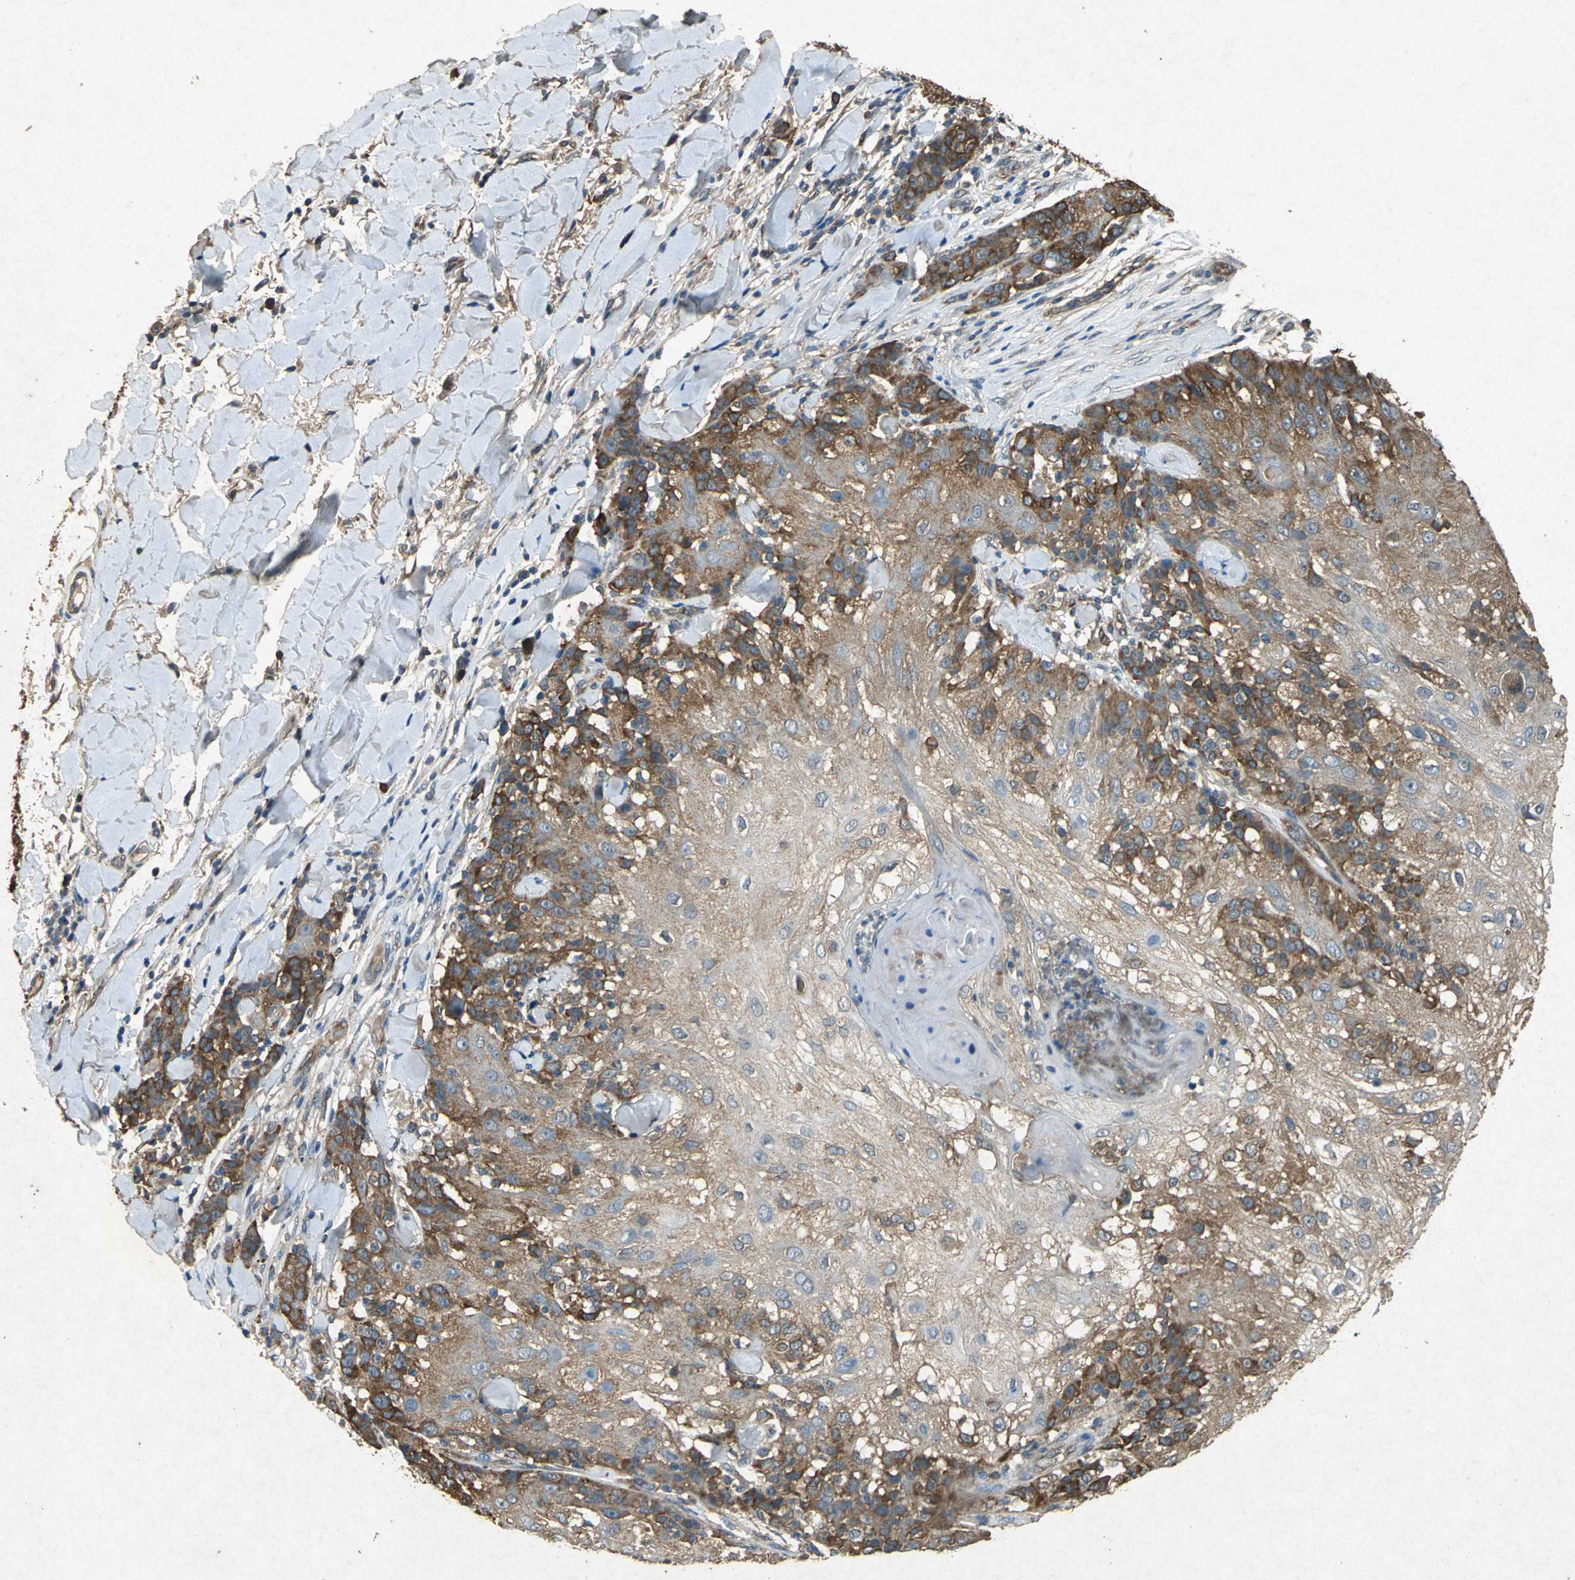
{"staining": {"intensity": "moderate", "quantity": ">75%", "location": "cytoplasmic/membranous"}, "tissue": "skin cancer", "cell_type": "Tumor cells", "image_type": "cancer", "snomed": [{"axis": "morphology", "description": "Normal tissue, NOS"}, {"axis": "morphology", "description": "Squamous cell carcinoma, NOS"}, {"axis": "topography", "description": "Skin"}], "caption": "Tumor cells exhibit medium levels of moderate cytoplasmic/membranous positivity in about >75% of cells in human skin squamous cell carcinoma.", "gene": "HSP90AB1", "patient": {"sex": "female", "age": 83}}